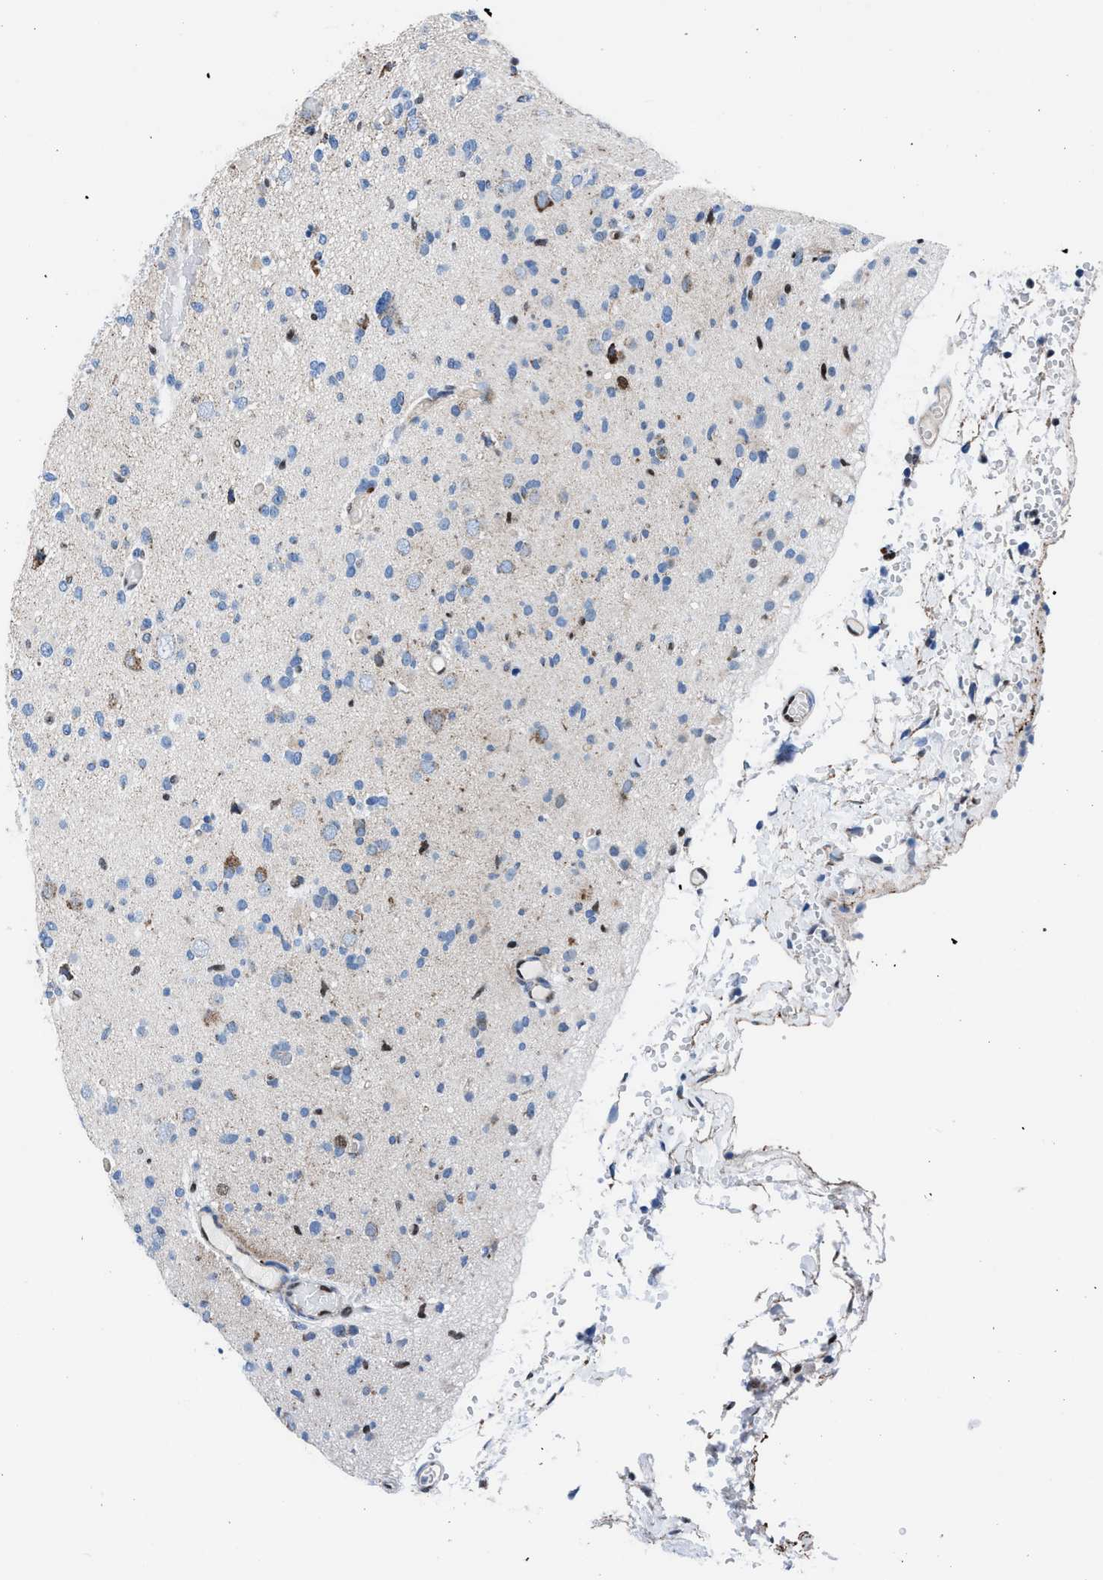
{"staining": {"intensity": "negative", "quantity": "none", "location": "none"}, "tissue": "glioma", "cell_type": "Tumor cells", "image_type": "cancer", "snomed": [{"axis": "morphology", "description": "Glioma, malignant, Low grade"}, {"axis": "topography", "description": "Brain"}], "caption": "There is no significant expression in tumor cells of glioma.", "gene": "LMO2", "patient": {"sex": "female", "age": 22}}